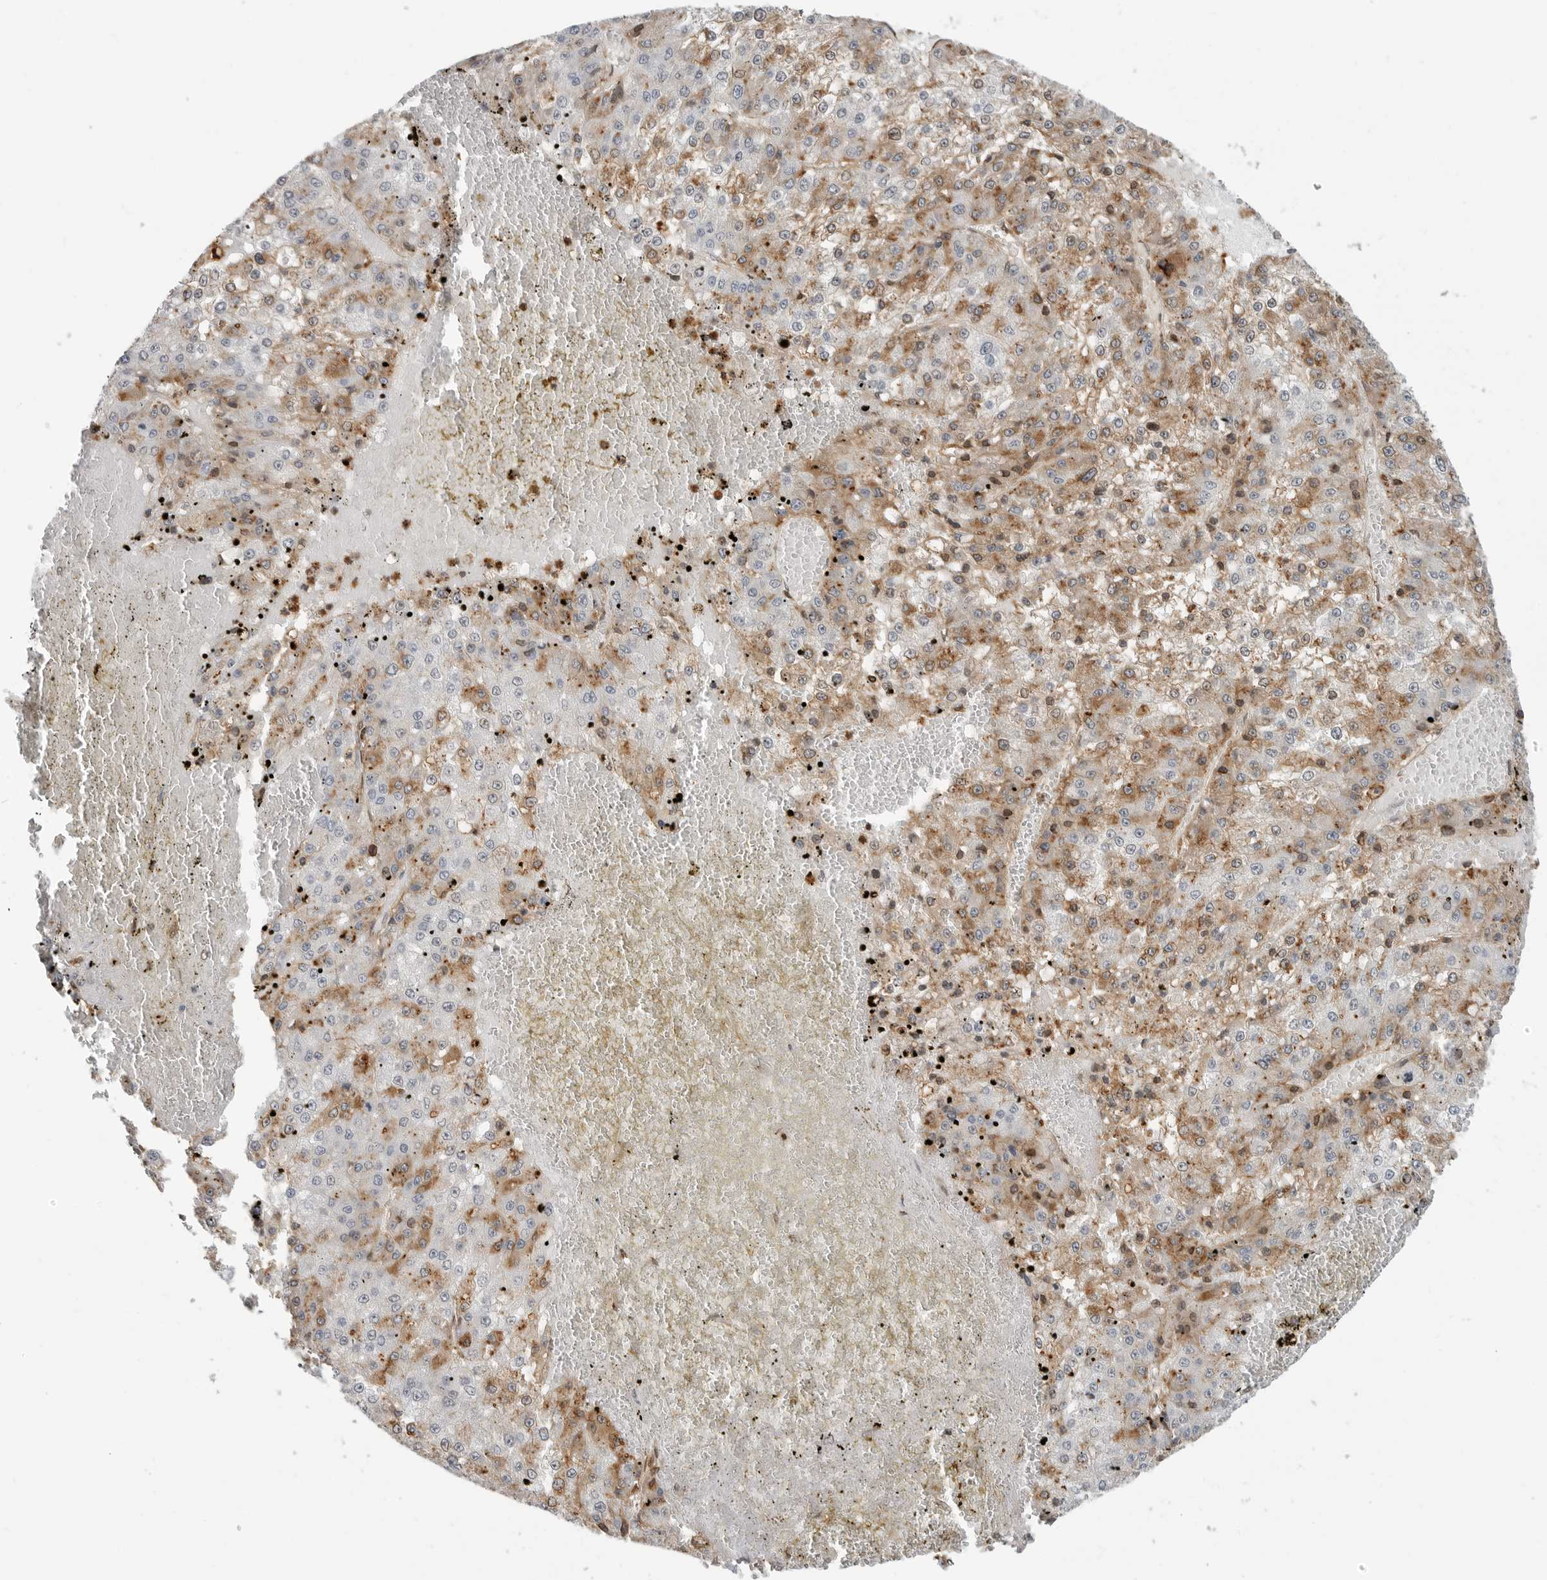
{"staining": {"intensity": "moderate", "quantity": "25%-75%", "location": "cytoplasmic/membranous"}, "tissue": "liver cancer", "cell_type": "Tumor cells", "image_type": "cancer", "snomed": [{"axis": "morphology", "description": "Carcinoma, Hepatocellular, NOS"}, {"axis": "topography", "description": "Liver"}], "caption": "Immunohistochemistry (DAB) staining of liver cancer displays moderate cytoplasmic/membranous protein expression in about 25%-75% of tumor cells.", "gene": "ANXA11", "patient": {"sex": "female", "age": 73}}